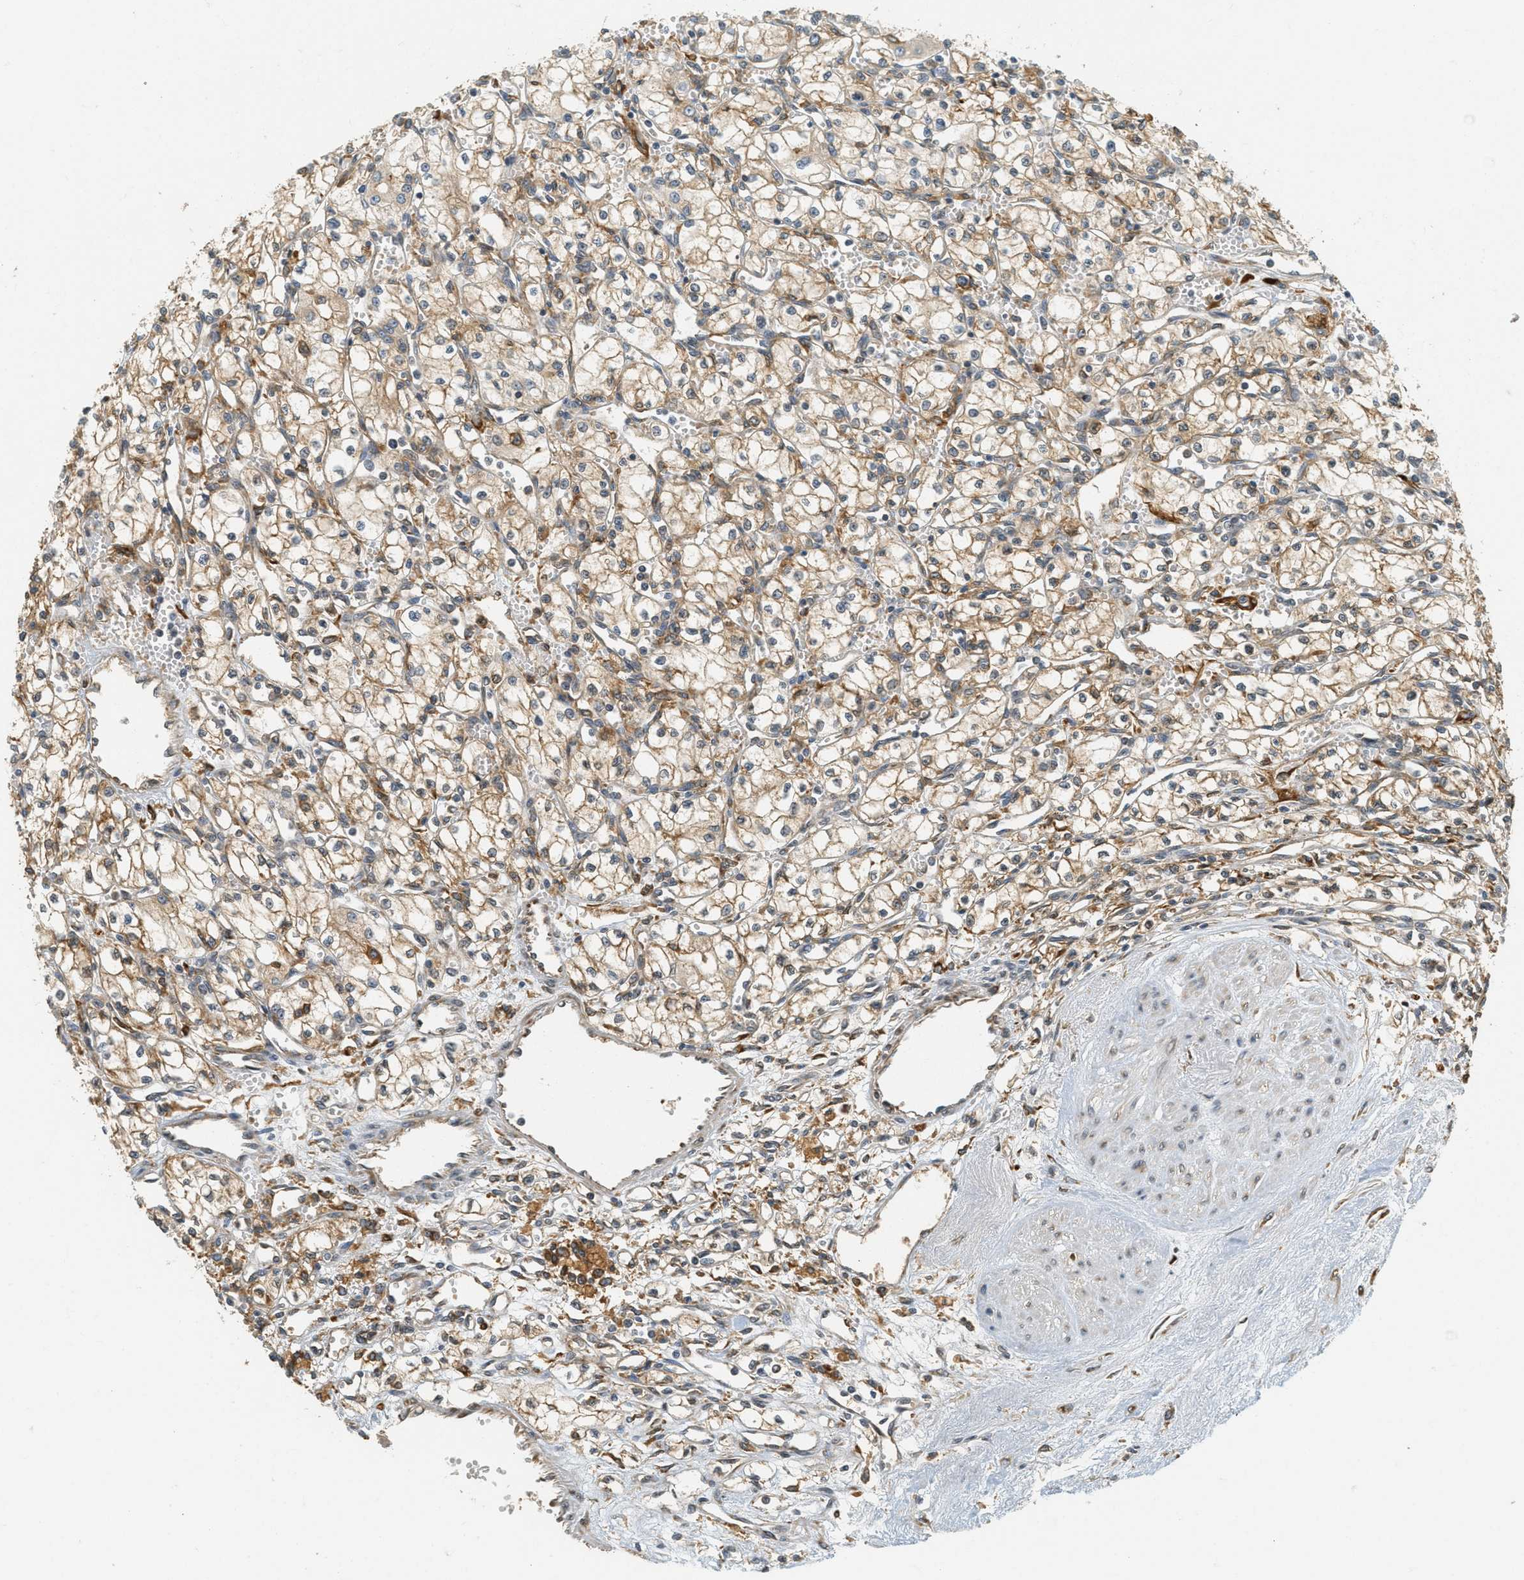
{"staining": {"intensity": "weak", "quantity": ">75%", "location": "cytoplasmic/membranous"}, "tissue": "renal cancer", "cell_type": "Tumor cells", "image_type": "cancer", "snomed": [{"axis": "morphology", "description": "Normal tissue, NOS"}, {"axis": "morphology", "description": "Adenocarcinoma, NOS"}, {"axis": "topography", "description": "Kidney"}], "caption": "Tumor cells reveal low levels of weak cytoplasmic/membranous expression in approximately >75% of cells in human renal cancer (adenocarcinoma).", "gene": "PDK1", "patient": {"sex": "male", "age": 59}}